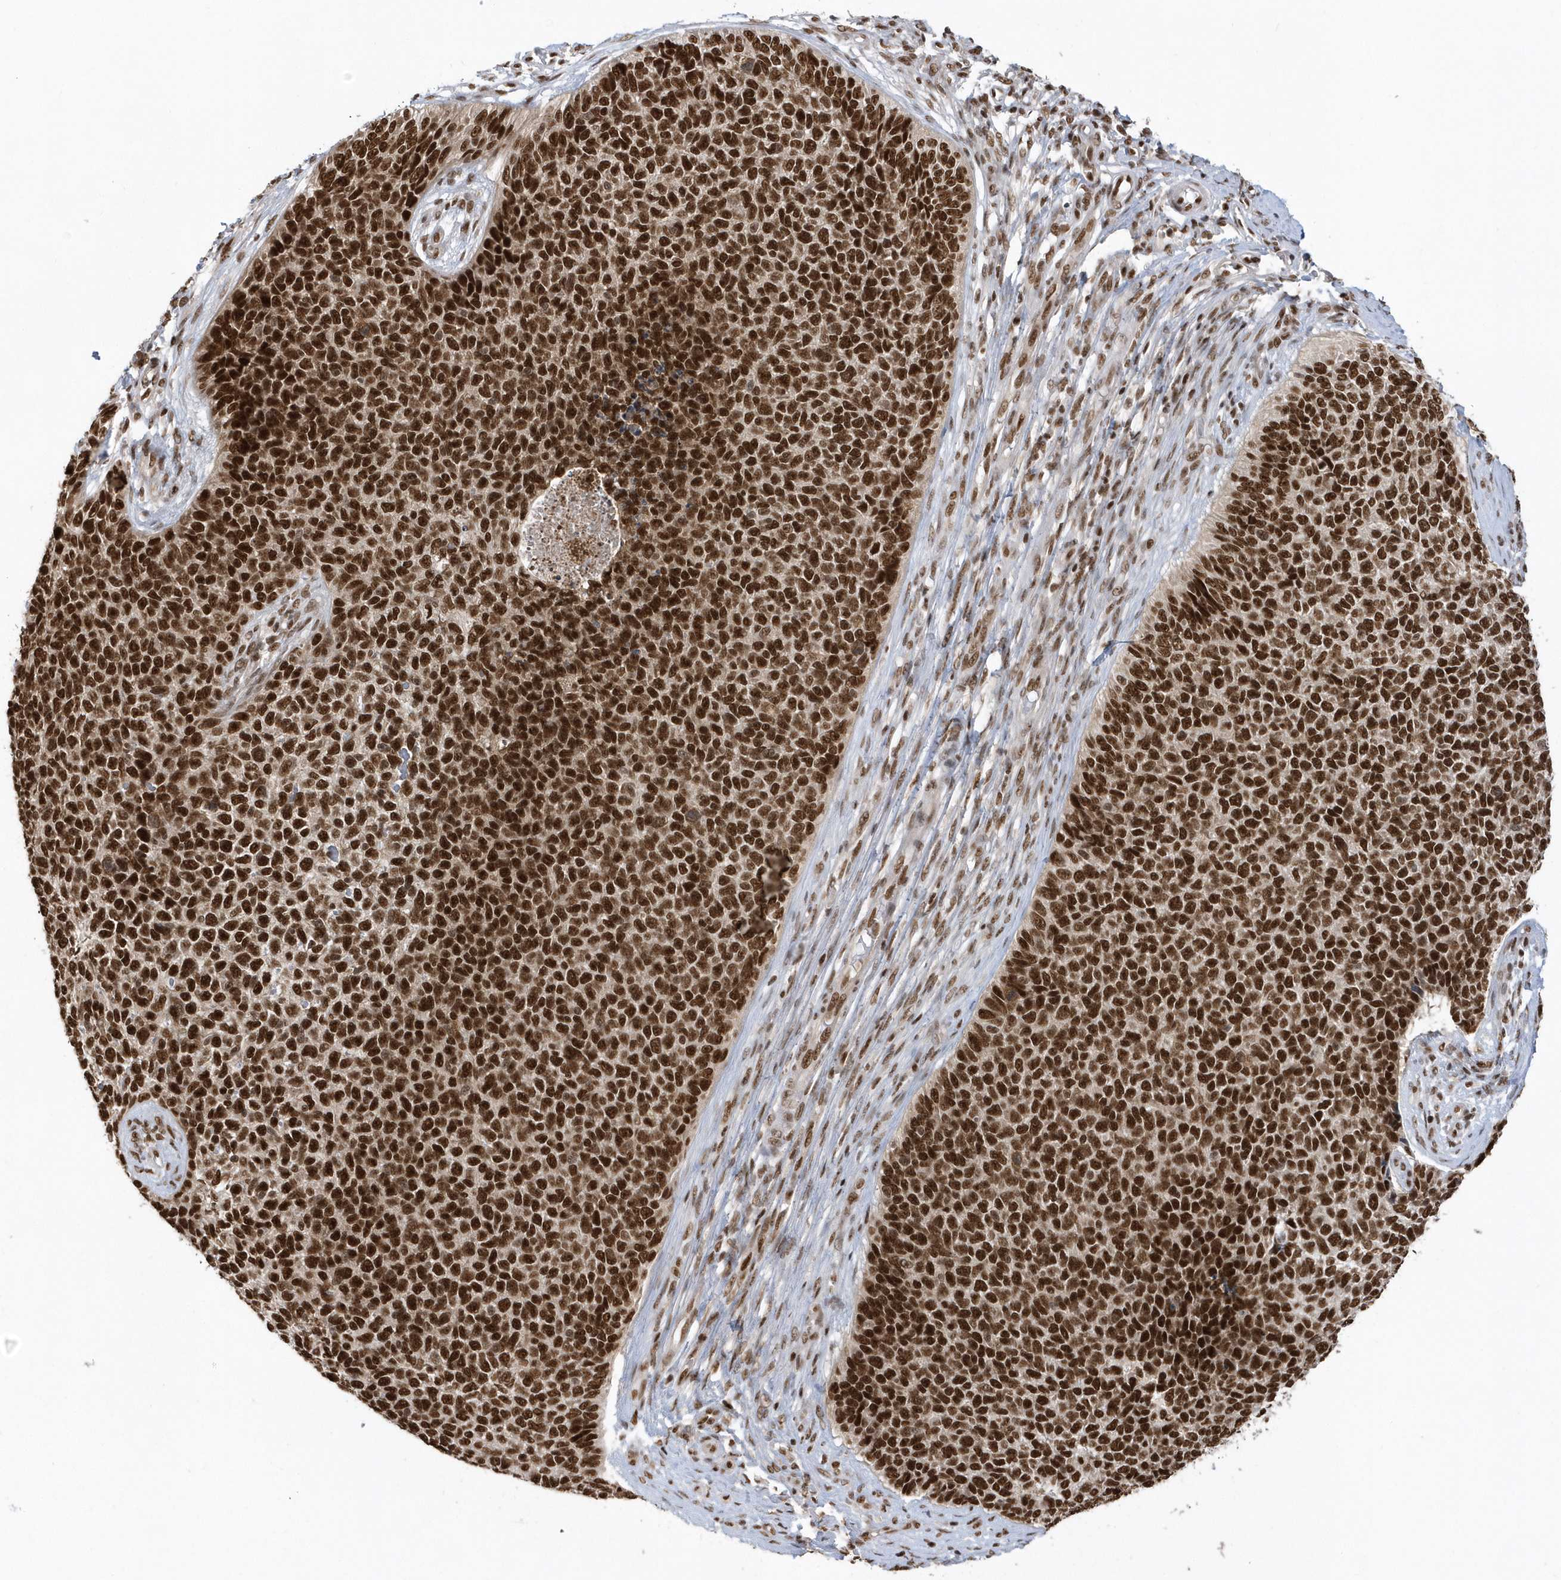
{"staining": {"intensity": "strong", "quantity": ">75%", "location": "nuclear"}, "tissue": "skin cancer", "cell_type": "Tumor cells", "image_type": "cancer", "snomed": [{"axis": "morphology", "description": "Basal cell carcinoma"}, {"axis": "topography", "description": "Skin"}], "caption": "High-power microscopy captured an IHC histopathology image of skin cancer (basal cell carcinoma), revealing strong nuclear positivity in about >75% of tumor cells. Using DAB (brown) and hematoxylin (blue) stains, captured at high magnification using brightfield microscopy.", "gene": "SEPHS1", "patient": {"sex": "female", "age": 84}}